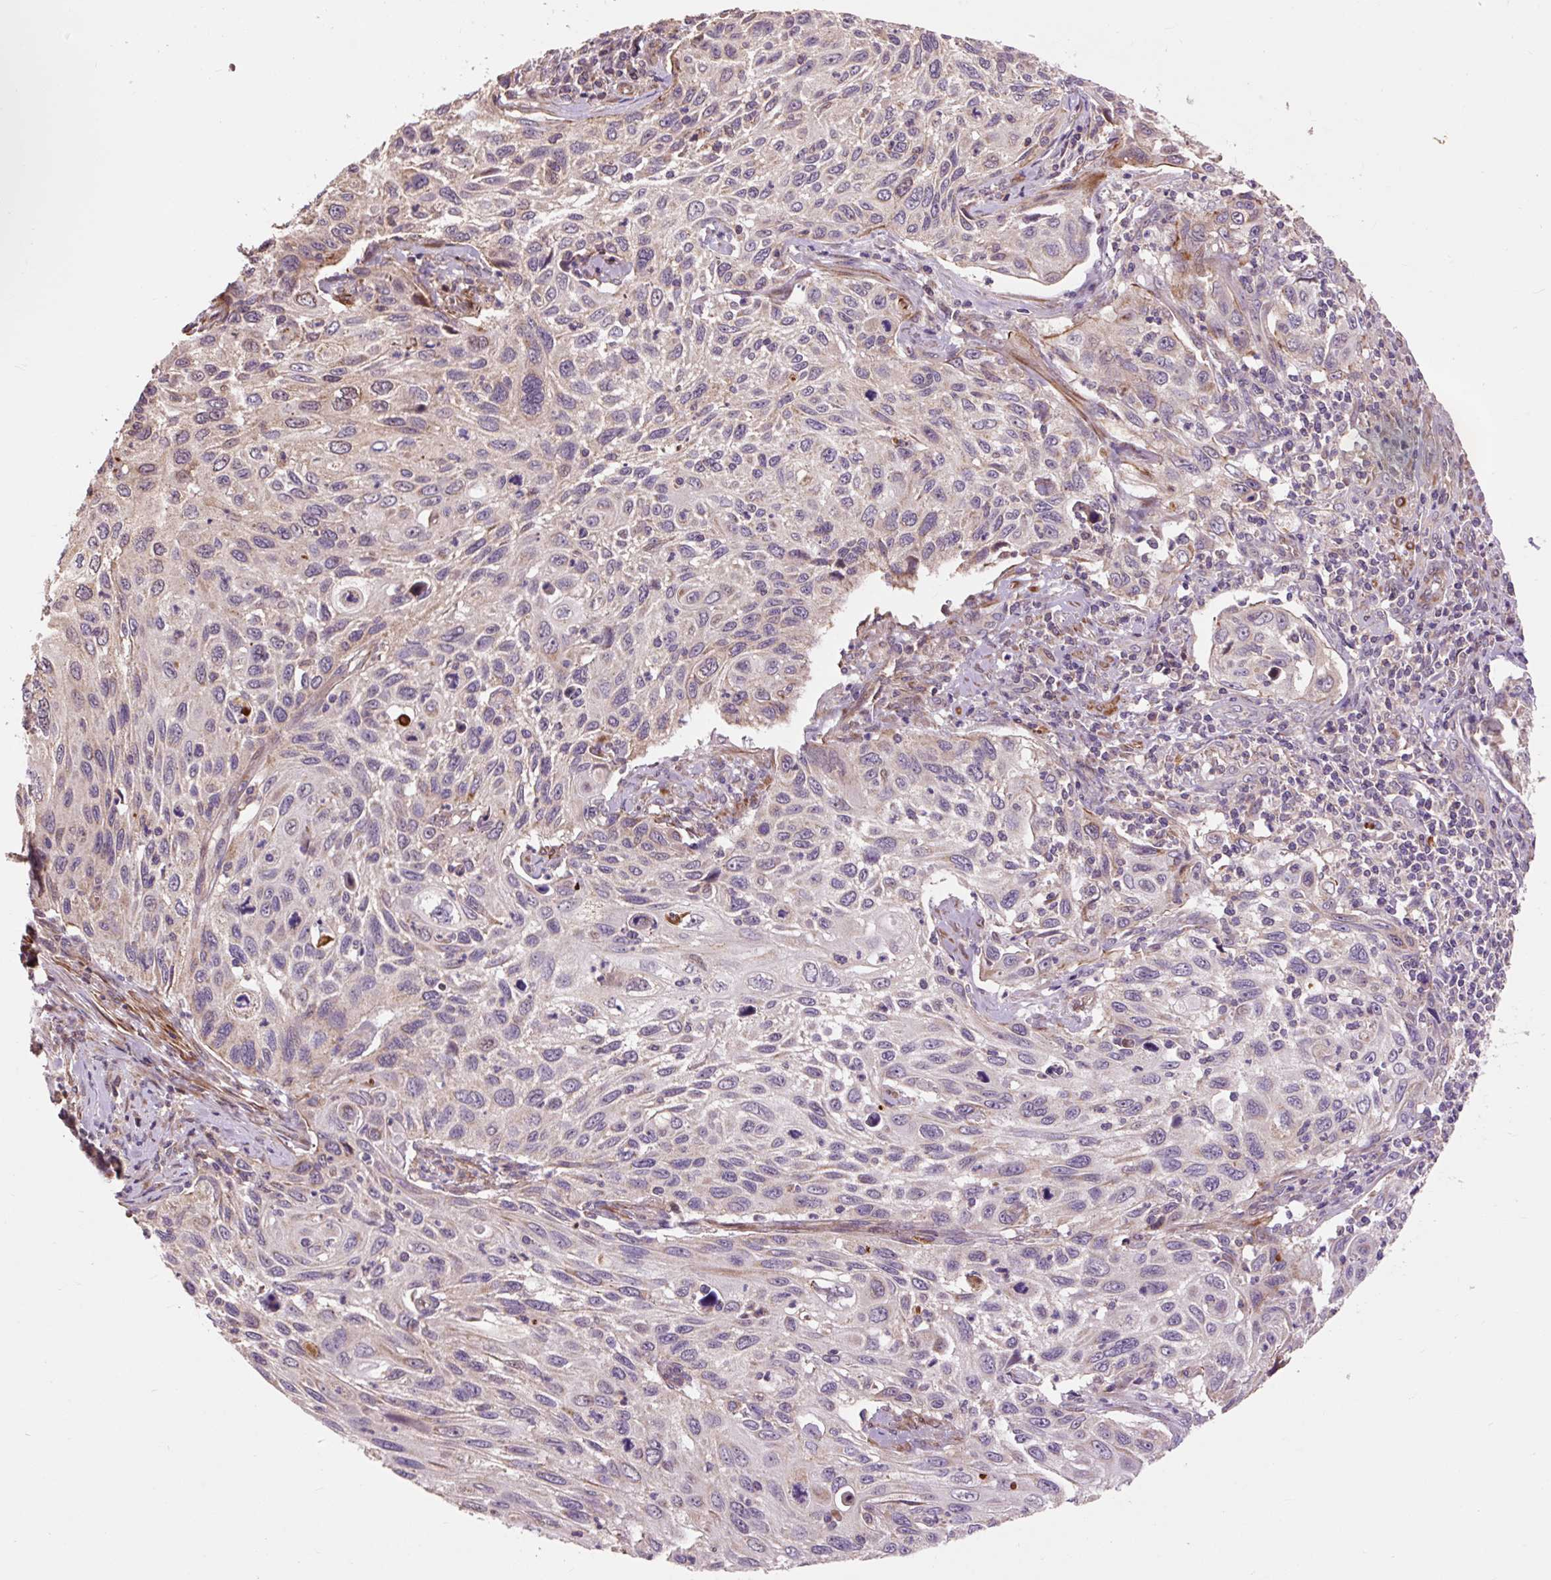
{"staining": {"intensity": "moderate", "quantity": "<25%", "location": "cytoplasmic/membranous"}, "tissue": "cervical cancer", "cell_type": "Tumor cells", "image_type": "cancer", "snomed": [{"axis": "morphology", "description": "Squamous cell carcinoma, NOS"}, {"axis": "topography", "description": "Cervix"}], "caption": "Immunohistochemical staining of cervical squamous cell carcinoma reveals low levels of moderate cytoplasmic/membranous expression in about <25% of tumor cells.", "gene": "PRIMPOL", "patient": {"sex": "female", "age": 70}}